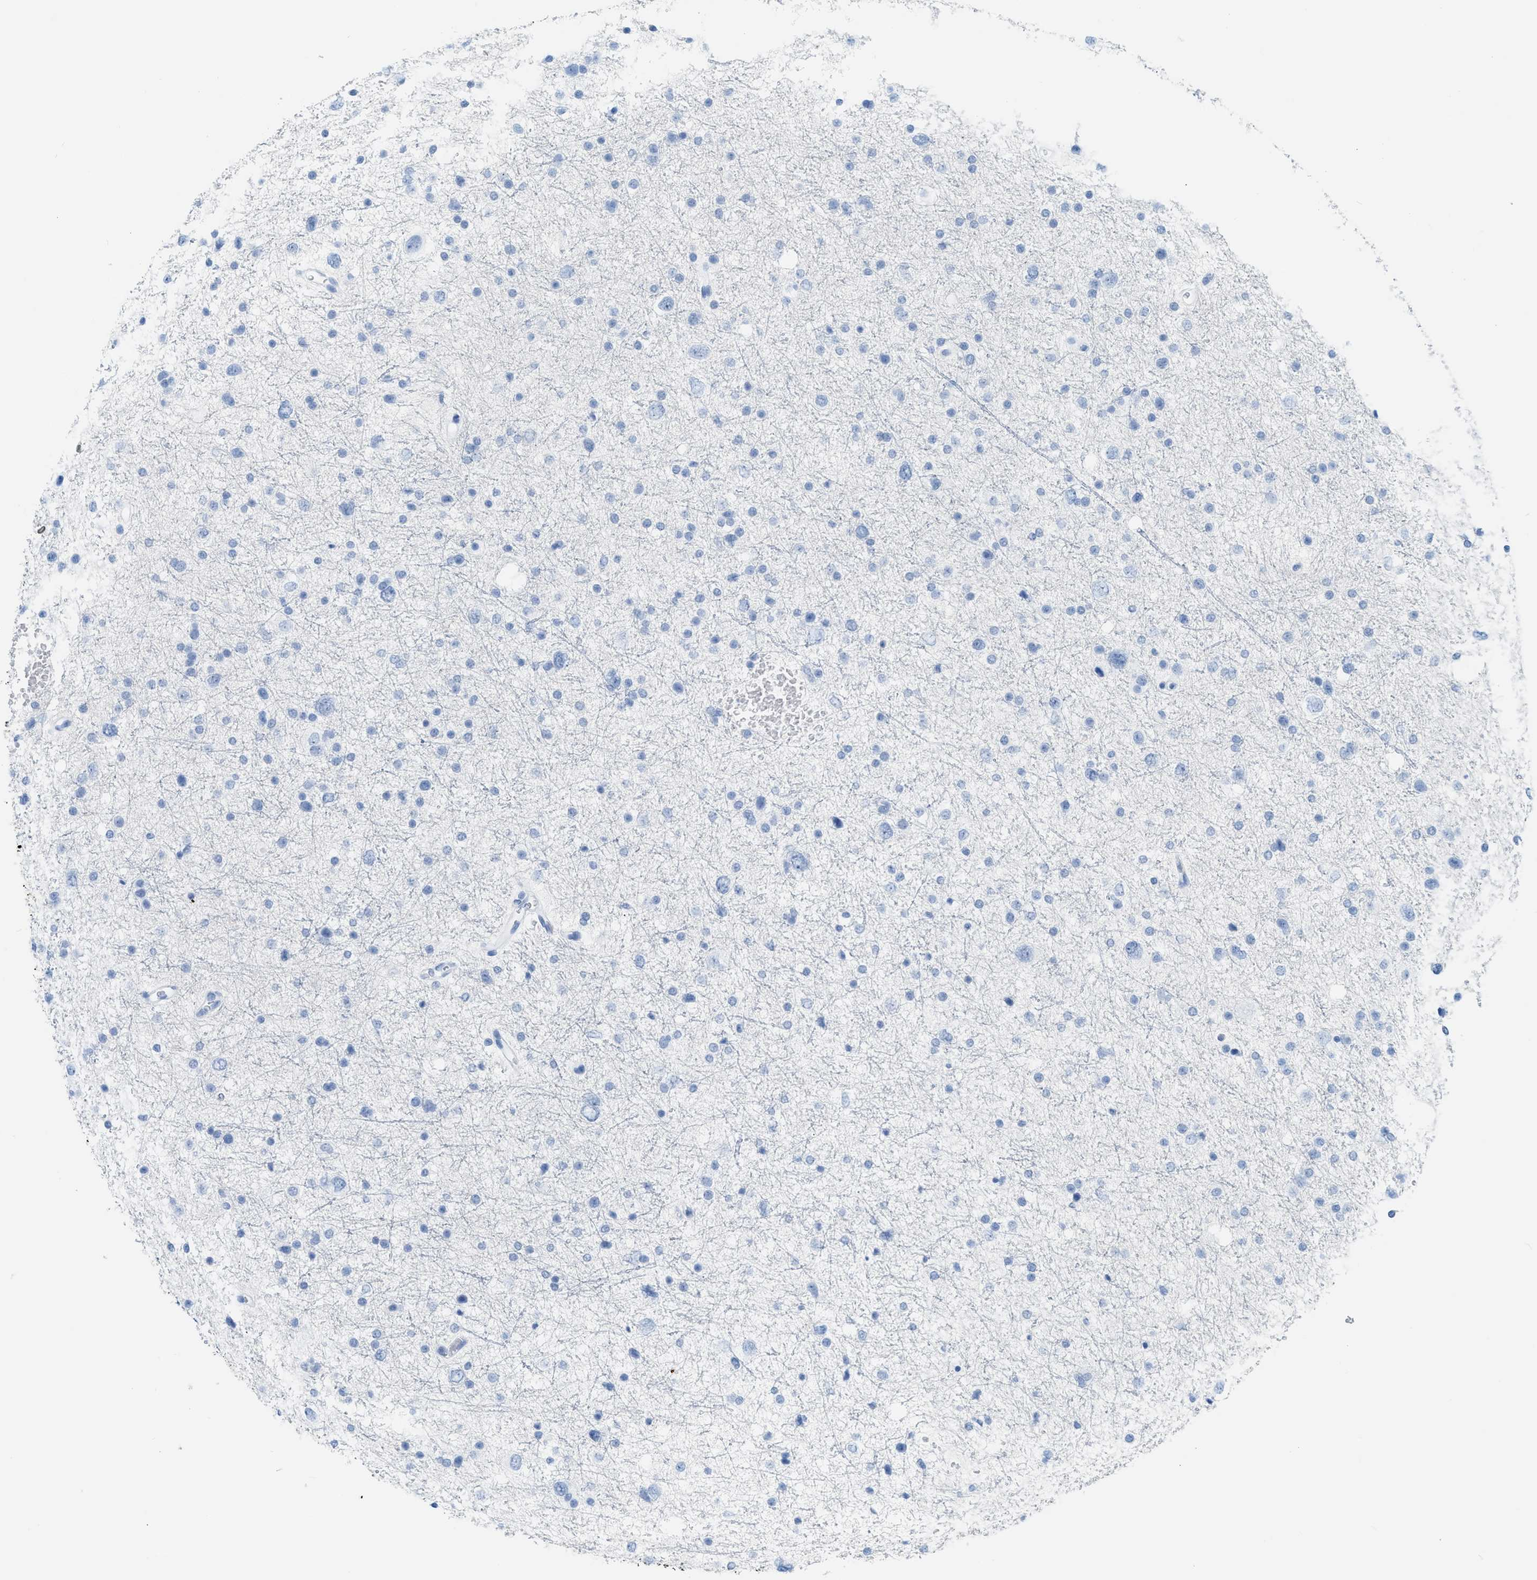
{"staining": {"intensity": "negative", "quantity": "none", "location": "none"}, "tissue": "glioma", "cell_type": "Tumor cells", "image_type": "cancer", "snomed": [{"axis": "morphology", "description": "Glioma, malignant, Low grade"}, {"axis": "topography", "description": "Brain"}], "caption": "IHC image of glioma stained for a protein (brown), which demonstrates no staining in tumor cells.", "gene": "DES", "patient": {"sex": "female", "age": 37}}